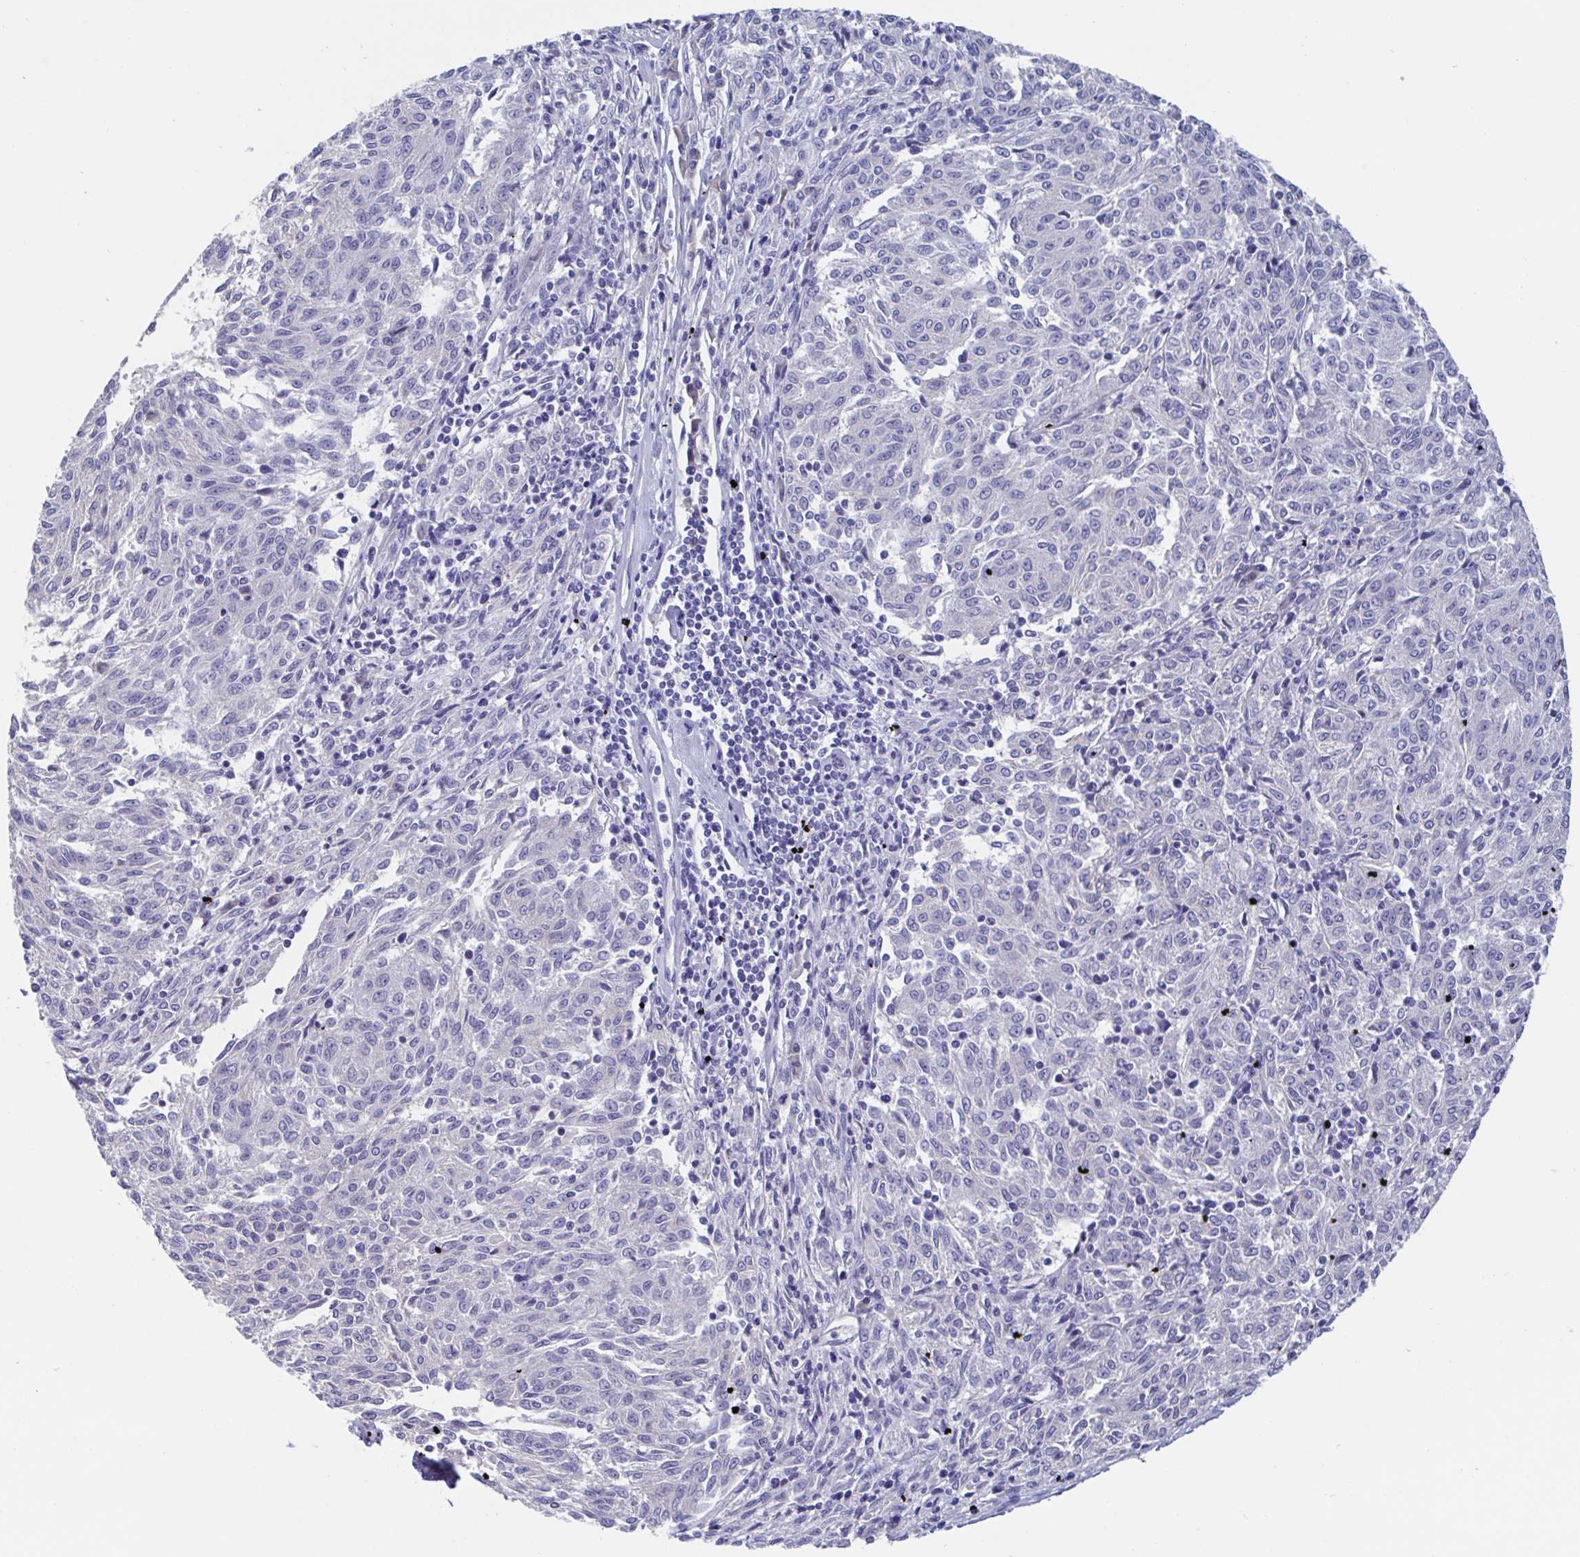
{"staining": {"intensity": "negative", "quantity": "none", "location": "none"}, "tissue": "melanoma", "cell_type": "Tumor cells", "image_type": "cancer", "snomed": [{"axis": "morphology", "description": "Malignant melanoma, NOS"}, {"axis": "topography", "description": "Skin"}], "caption": "Human malignant melanoma stained for a protein using immunohistochemistry shows no expression in tumor cells.", "gene": "CDH2", "patient": {"sex": "female", "age": 72}}